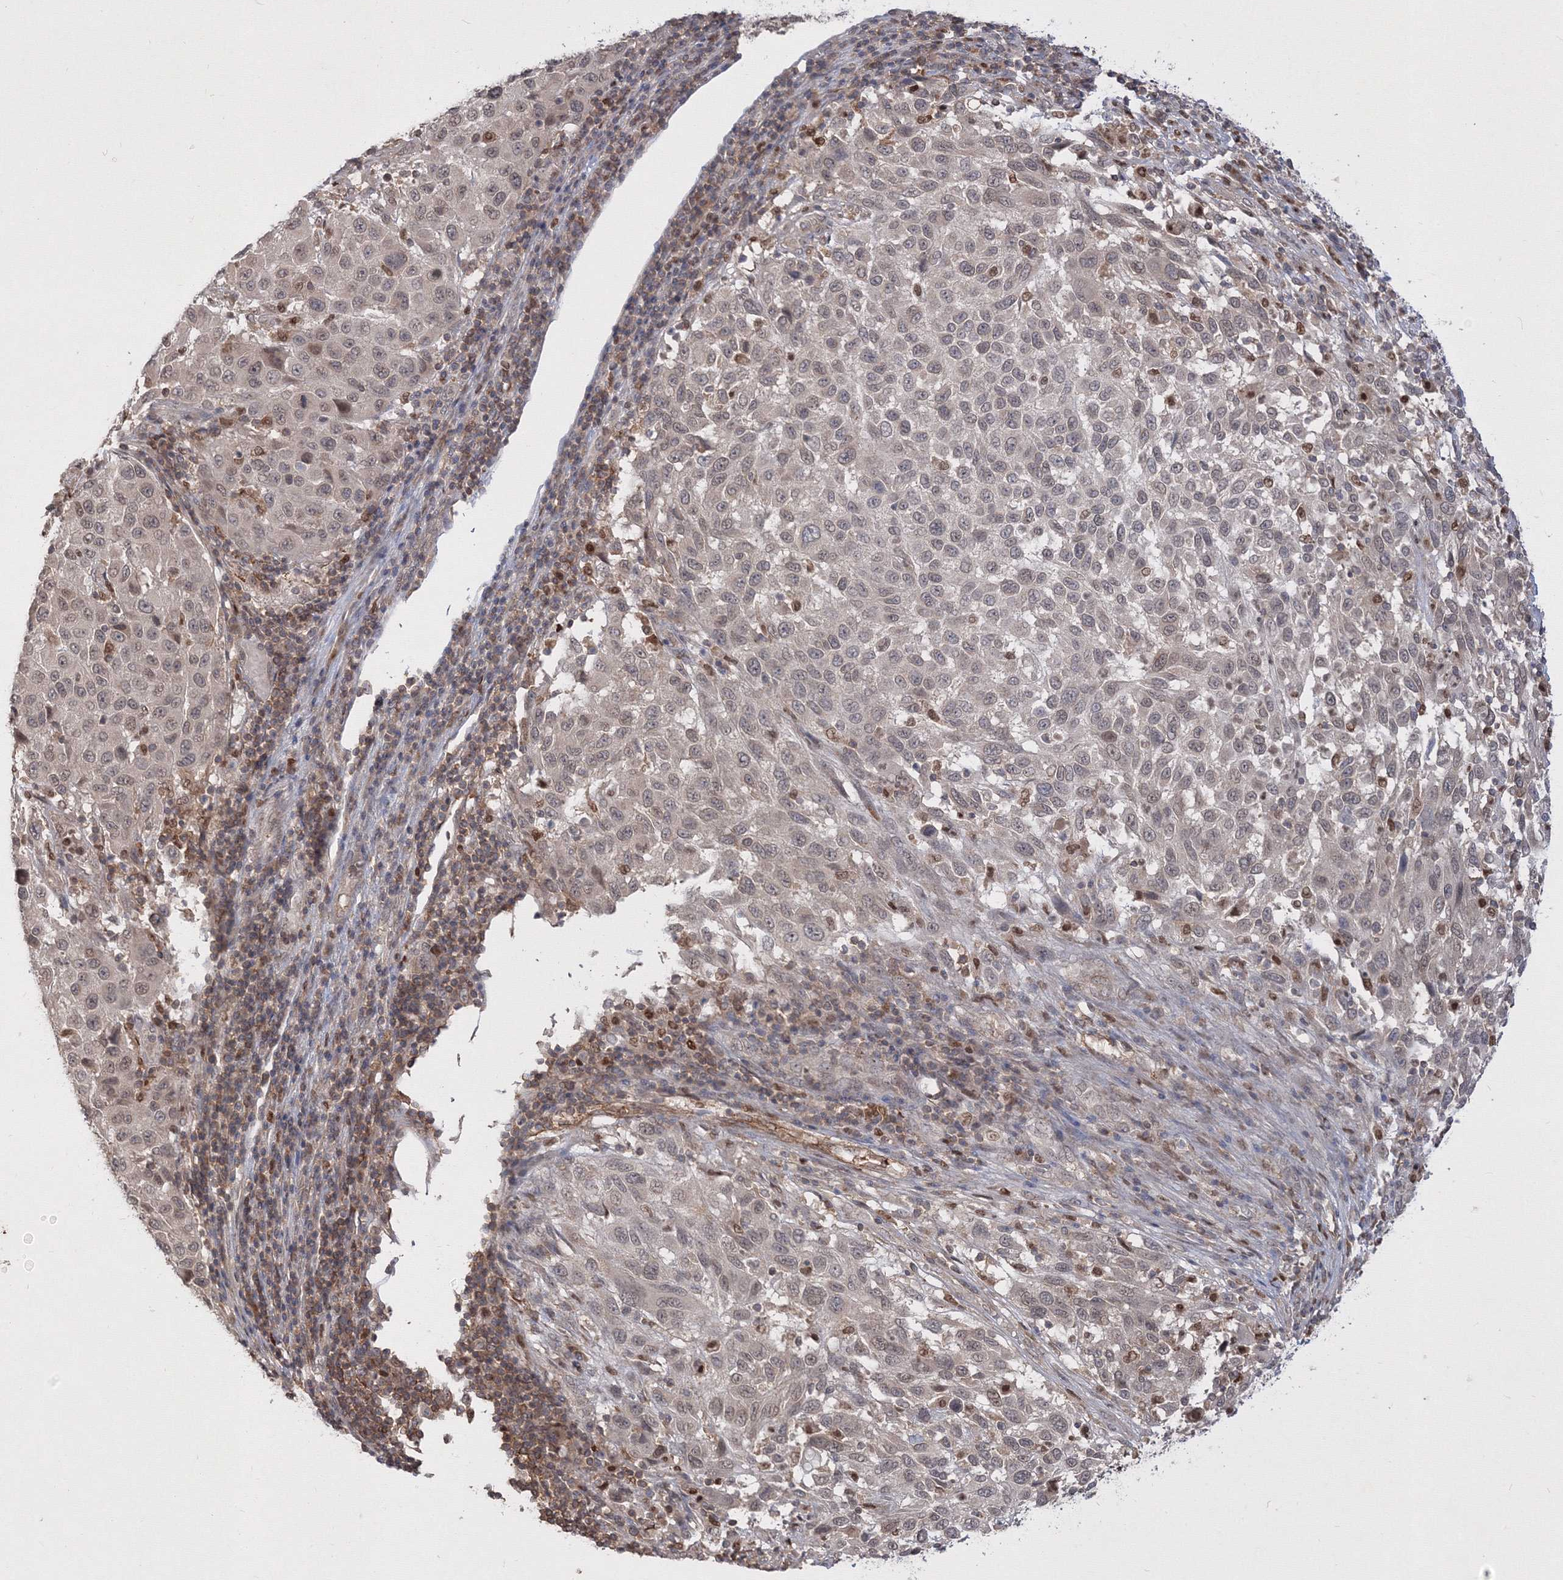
{"staining": {"intensity": "negative", "quantity": "none", "location": "none"}, "tissue": "melanoma", "cell_type": "Tumor cells", "image_type": "cancer", "snomed": [{"axis": "morphology", "description": "Malignant melanoma, Metastatic site"}, {"axis": "topography", "description": "Lymph node"}], "caption": "Tumor cells show no significant protein expression in malignant melanoma (metastatic site).", "gene": "TMEM50B", "patient": {"sex": "male", "age": 61}}